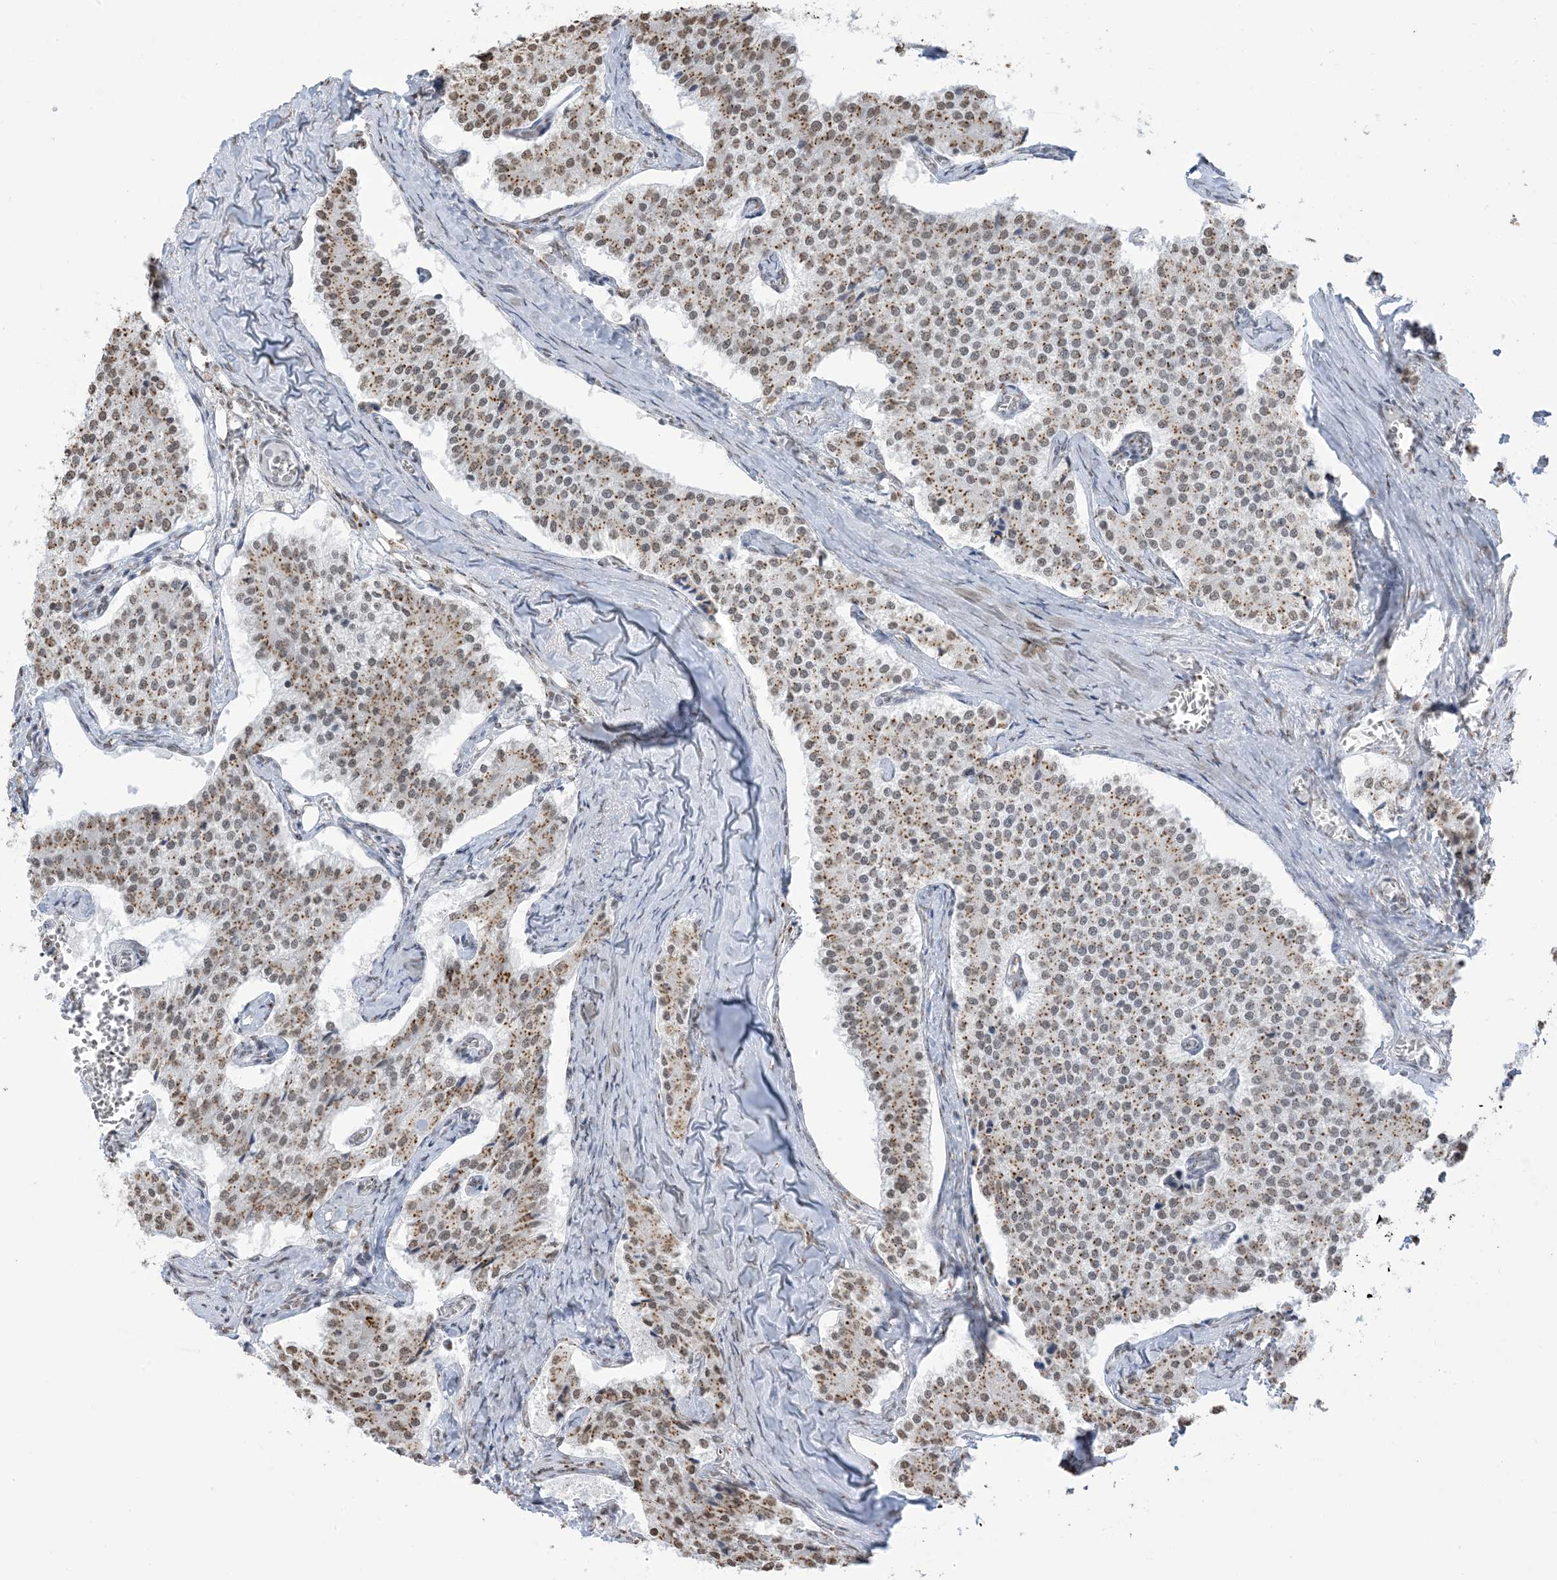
{"staining": {"intensity": "moderate", "quantity": ">75%", "location": "cytoplasmic/membranous,nuclear"}, "tissue": "carcinoid", "cell_type": "Tumor cells", "image_type": "cancer", "snomed": [{"axis": "morphology", "description": "Carcinoid, malignant, NOS"}, {"axis": "topography", "description": "Colon"}], "caption": "Immunohistochemistry (IHC) staining of carcinoid, which exhibits medium levels of moderate cytoplasmic/membranous and nuclear positivity in approximately >75% of tumor cells indicating moderate cytoplasmic/membranous and nuclear protein expression. The staining was performed using DAB (brown) for protein detection and nuclei were counterstained in hematoxylin (blue).", "gene": "GPR107", "patient": {"sex": "female", "age": 52}}